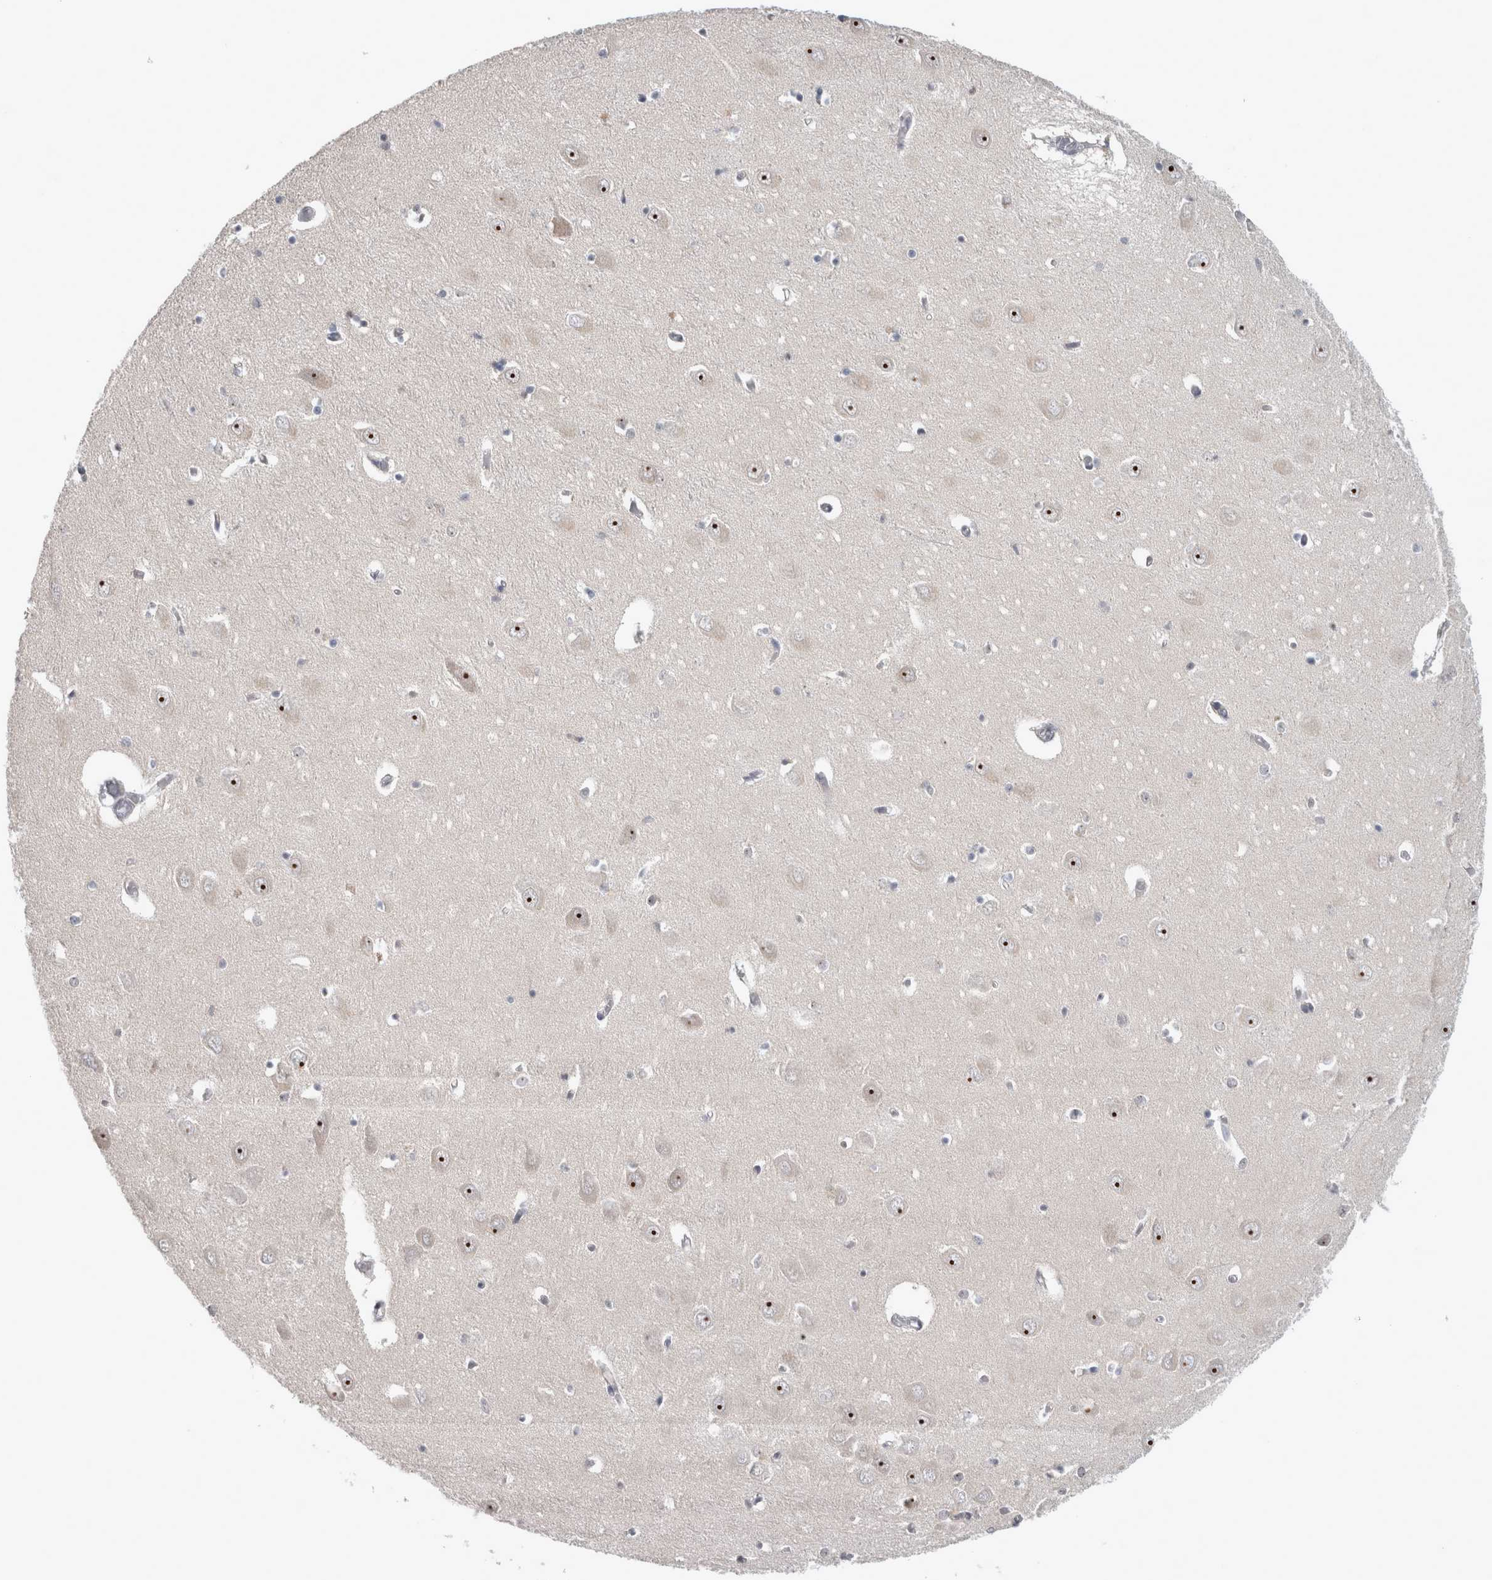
{"staining": {"intensity": "negative", "quantity": "none", "location": "none"}, "tissue": "hippocampus", "cell_type": "Glial cells", "image_type": "normal", "snomed": [{"axis": "morphology", "description": "Normal tissue, NOS"}, {"axis": "topography", "description": "Hippocampus"}], "caption": "Human hippocampus stained for a protein using IHC reveals no expression in glial cells.", "gene": "RBM28", "patient": {"sex": "male", "age": 70}}